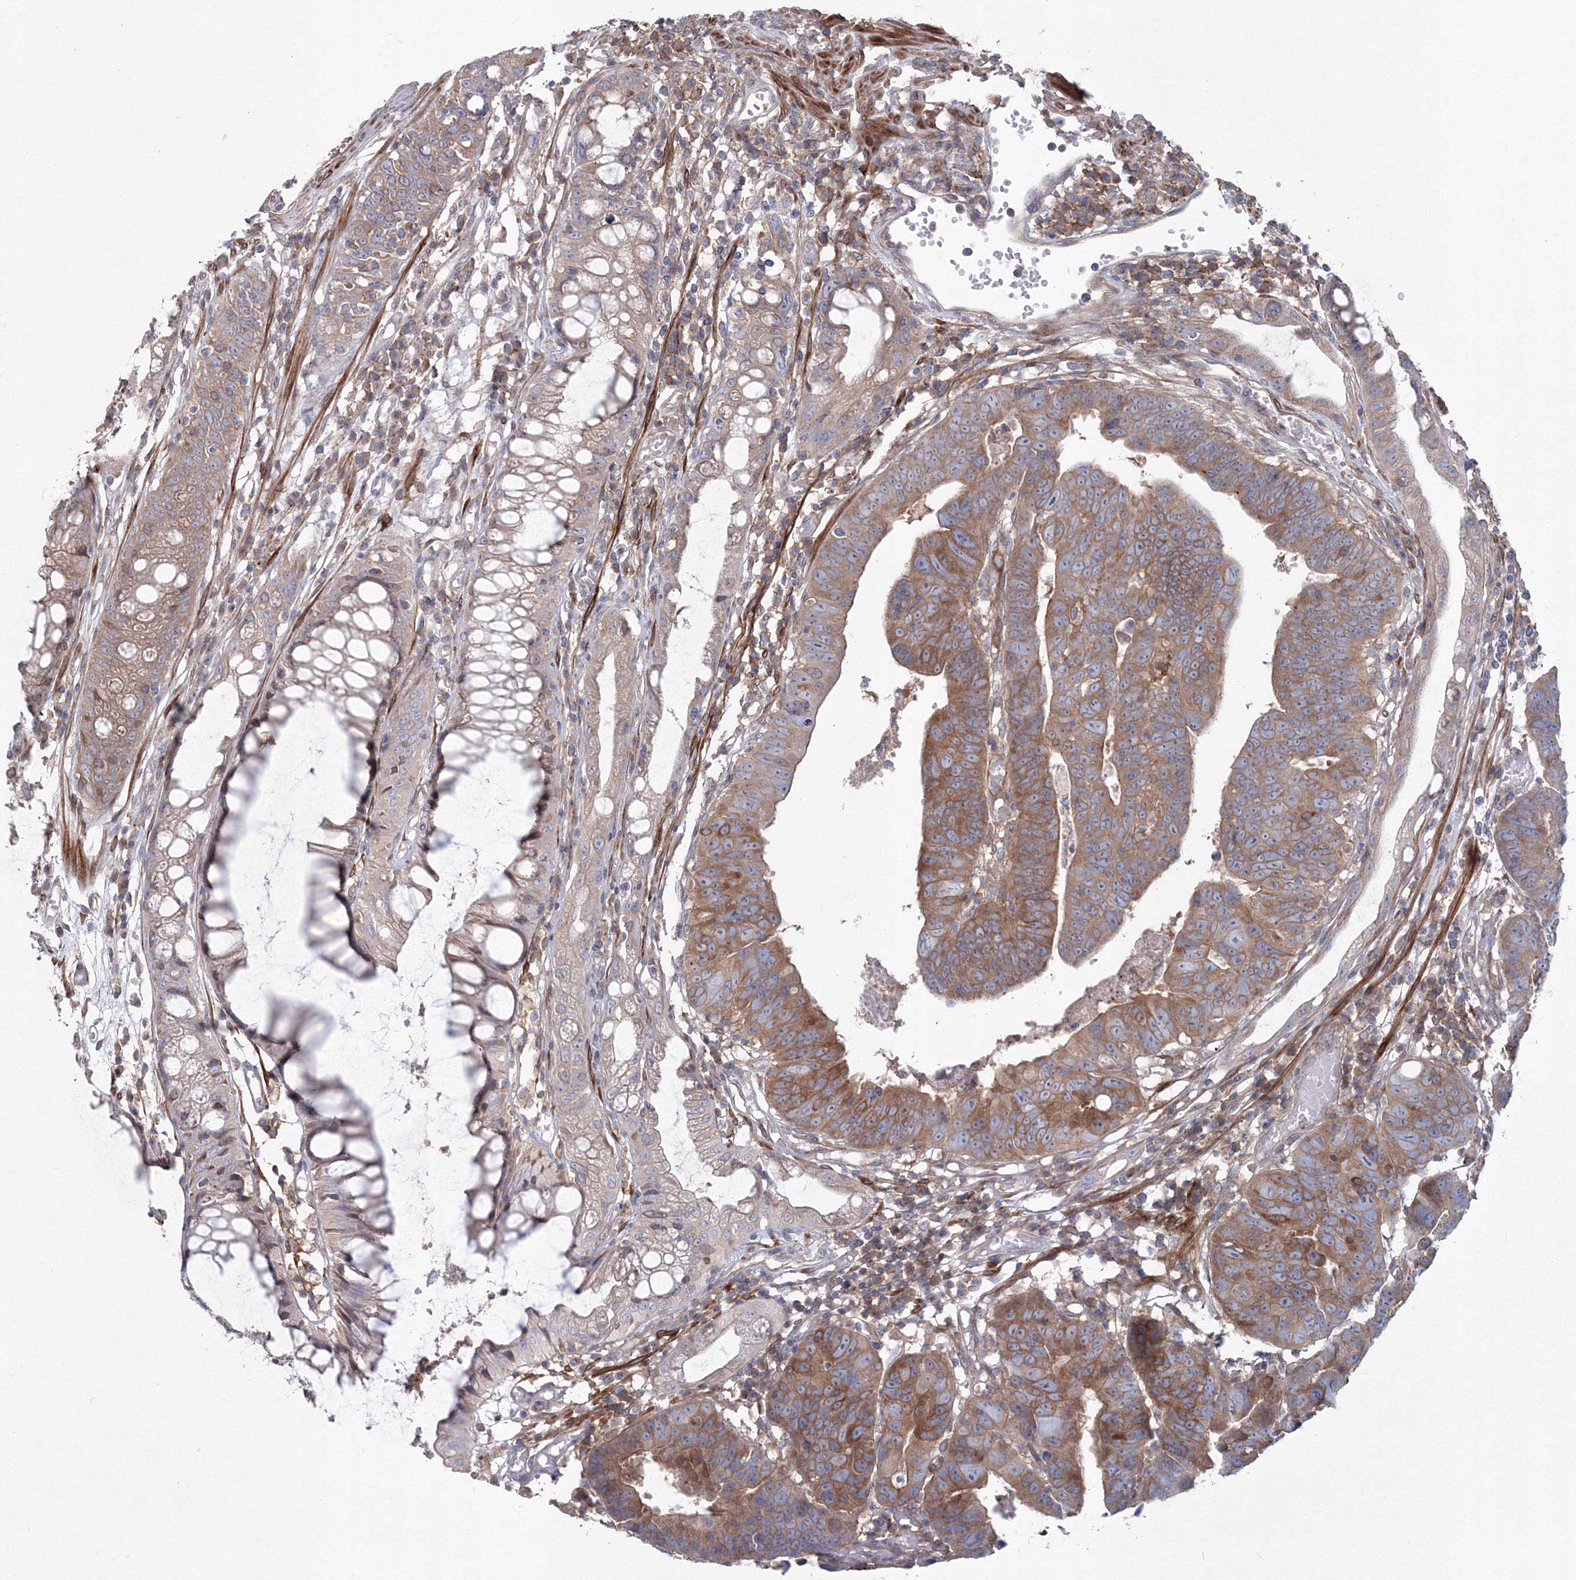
{"staining": {"intensity": "moderate", "quantity": ">75%", "location": "cytoplasmic/membranous"}, "tissue": "colorectal cancer", "cell_type": "Tumor cells", "image_type": "cancer", "snomed": [{"axis": "morphology", "description": "Adenocarcinoma, NOS"}, {"axis": "topography", "description": "Rectum"}], "caption": "The micrograph reveals immunohistochemical staining of colorectal cancer. There is moderate cytoplasmic/membranous expression is present in approximately >75% of tumor cells.", "gene": "SH3PXD2A", "patient": {"sex": "female", "age": 65}}